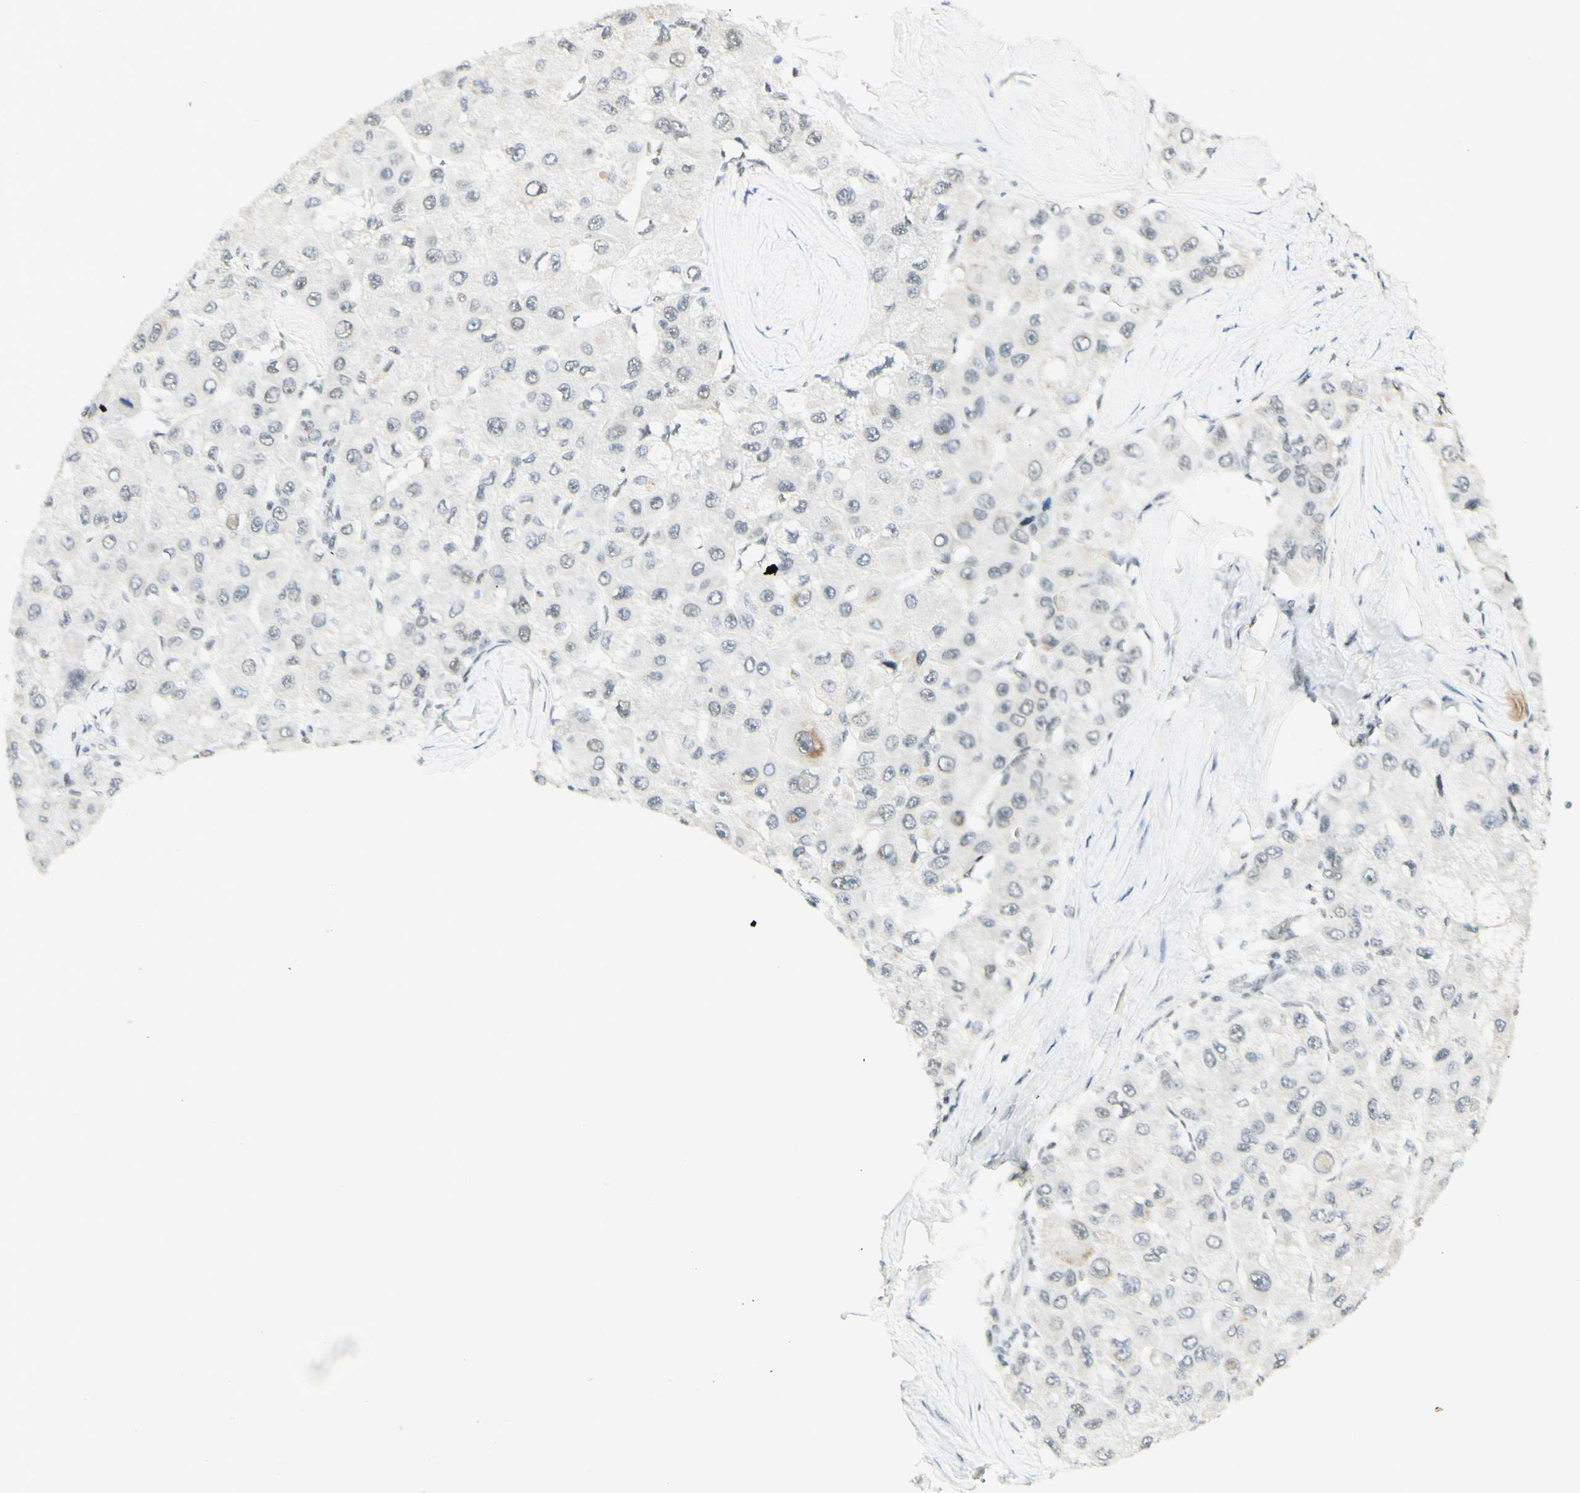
{"staining": {"intensity": "negative", "quantity": "none", "location": "none"}, "tissue": "liver cancer", "cell_type": "Tumor cells", "image_type": "cancer", "snomed": [{"axis": "morphology", "description": "Carcinoma, Hepatocellular, NOS"}, {"axis": "topography", "description": "Liver"}], "caption": "Micrograph shows no significant protein expression in tumor cells of hepatocellular carcinoma (liver).", "gene": "PMS2", "patient": {"sex": "male", "age": 80}}